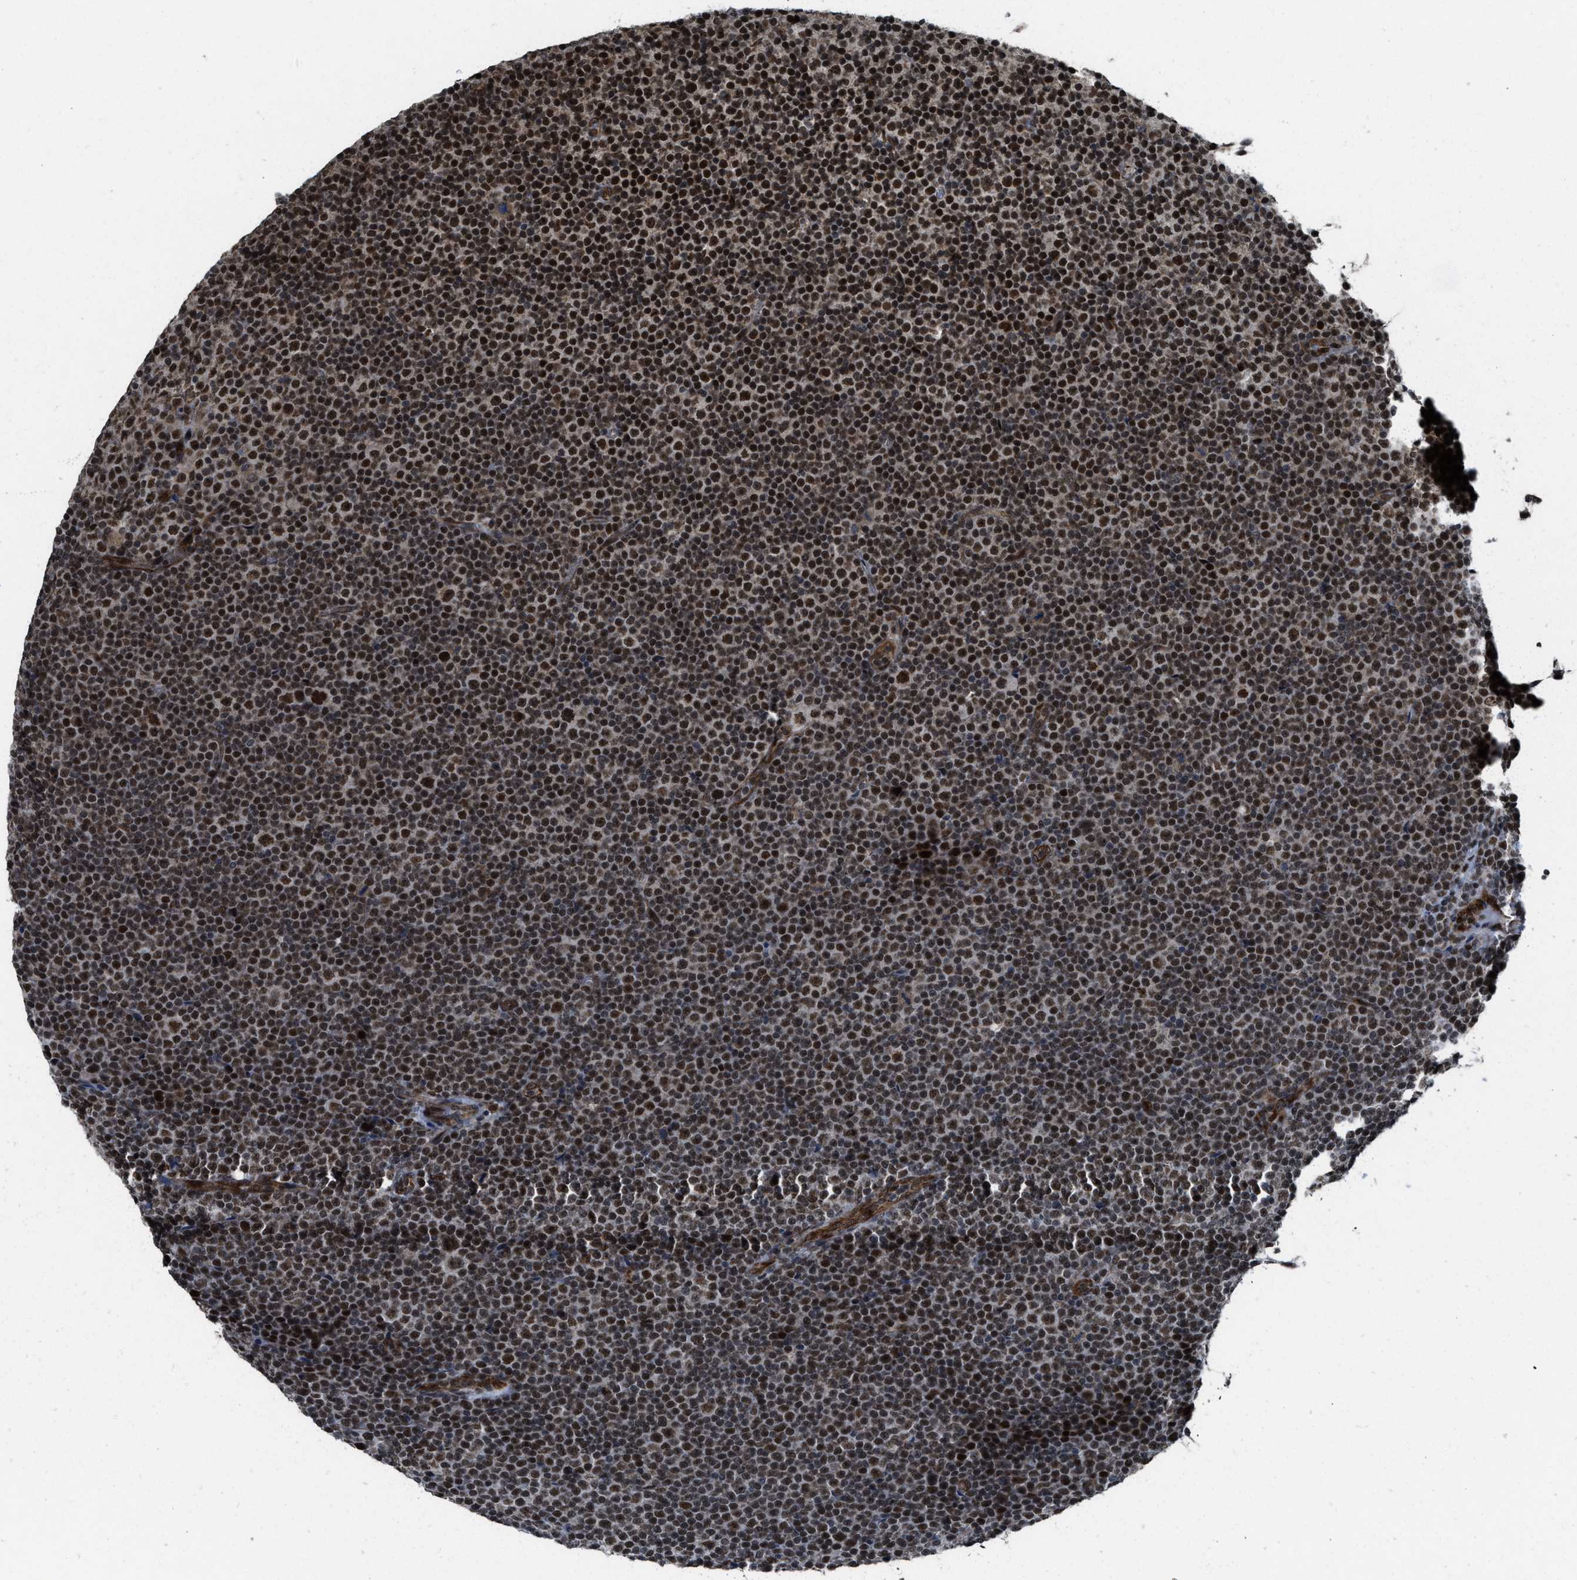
{"staining": {"intensity": "strong", "quantity": "25%-75%", "location": "nuclear"}, "tissue": "lymphoma", "cell_type": "Tumor cells", "image_type": "cancer", "snomed": [{"axis": "morphology", "description": "Malignant lymphoma, non-Hodgkin's type, Low grade"}, {"axis": "topography", "description": "Lymph node"}], "caption": "Low-grade malignant lymphoma, non-Hodgkin's type was stained to show a protein in brown. There is high levels of strong nuclear expression in approximately 25%-75% of tumor cells.", "gene": "ZNF250", "patient": {"sex": "female", "age": 67}}